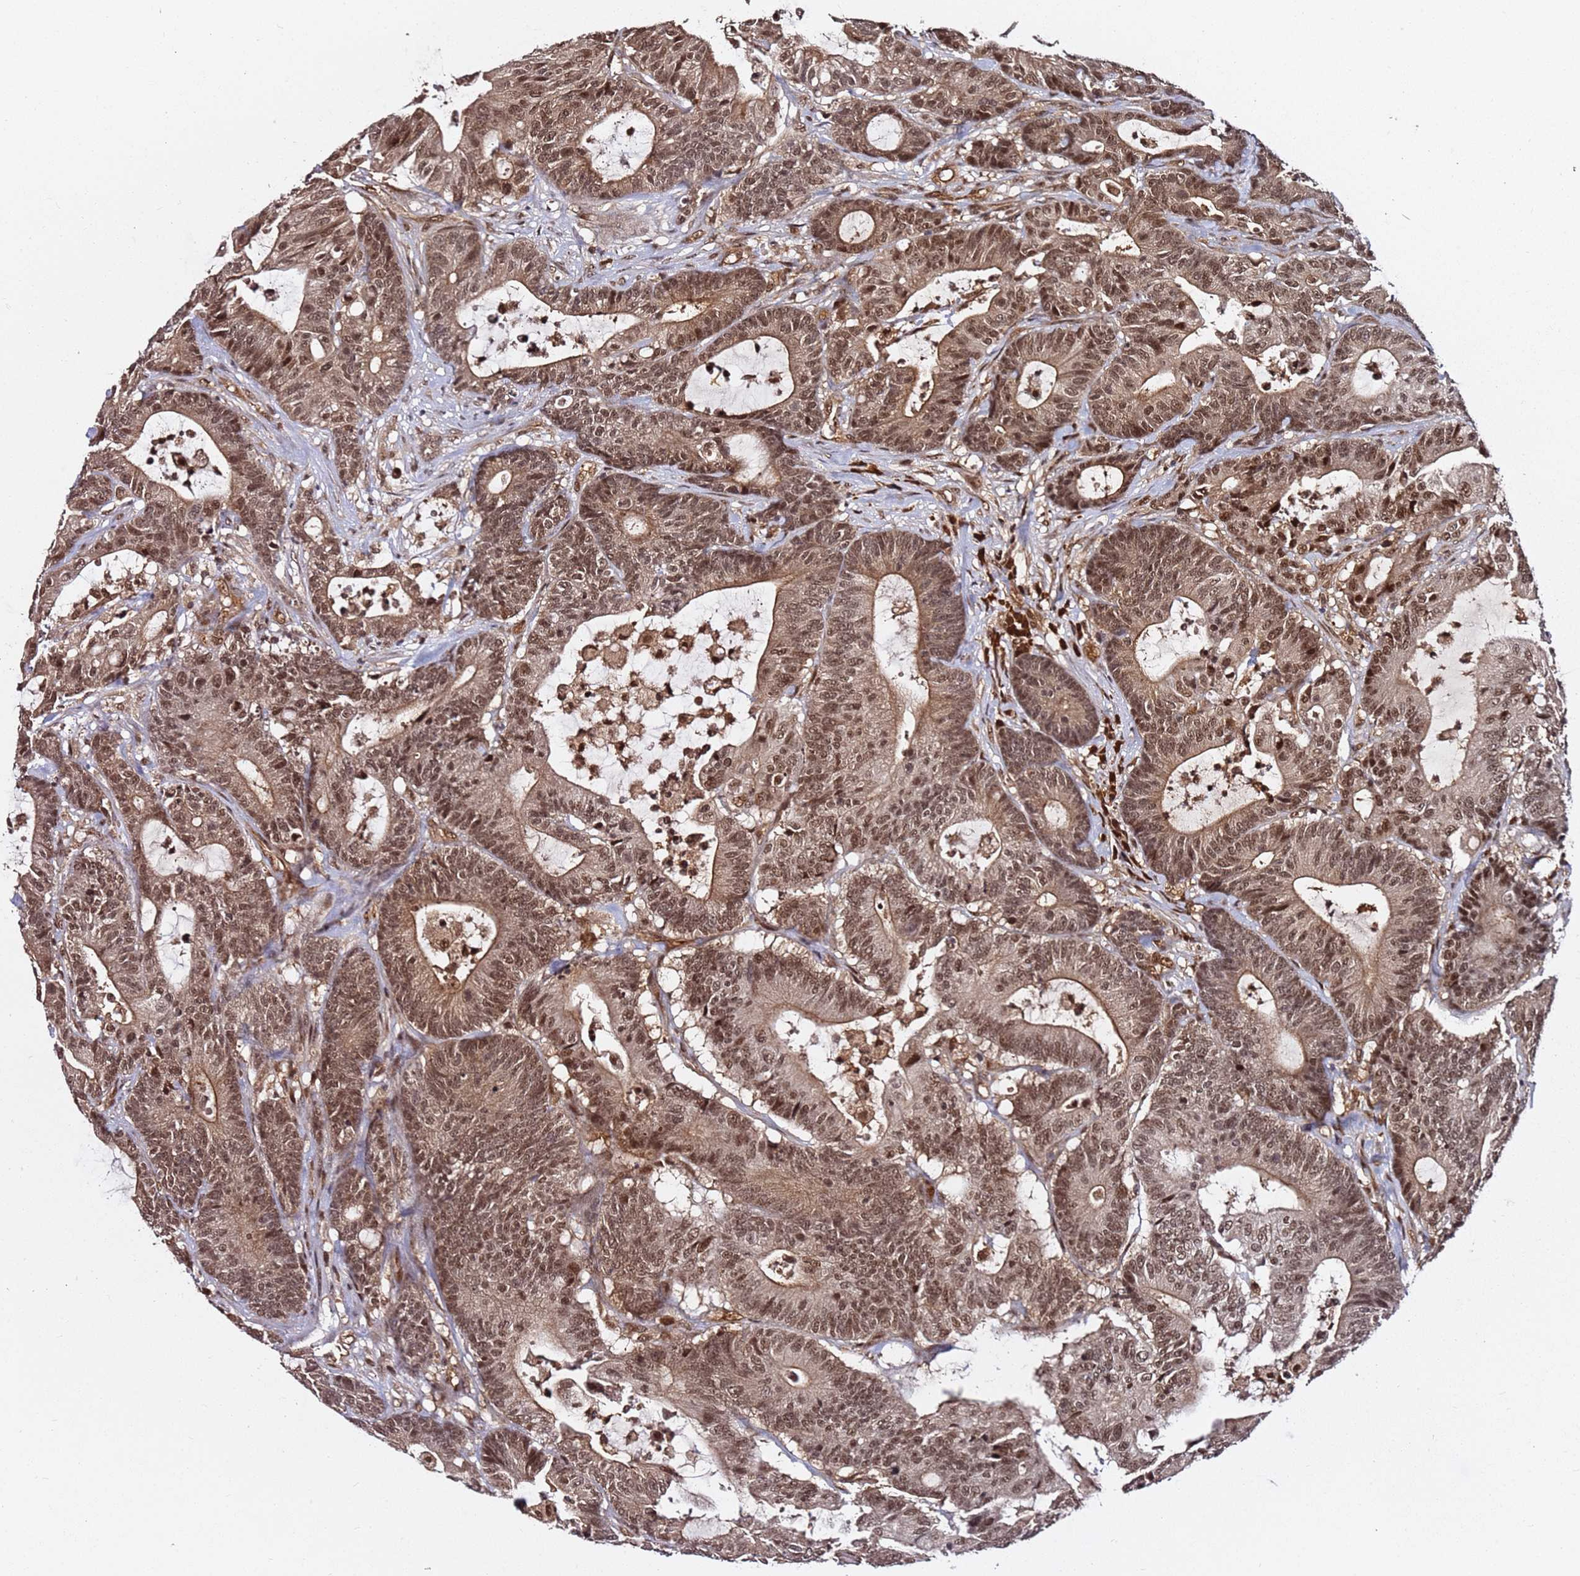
{"staining": {"intensity": "moderate", "quantity": ">75%", "location": "cytoplasmic/membranous,nuclear"}, "tissue": "colorectal cancer", "cell_type": "Tumor cells", "image_type": "cancer", "snomed": [{"axis": "morphology", "description": "Adenocarcinoma, NOS"}, {"axis": "topography", "description": "Colon"}], "caption": "DAB (3,3'-diaminobenzidine) immunohistochemical staining of human colorectal cancer shows moderate cytoplasmic/membranous and nuclear protein expression in approximately >75% of tumor cells.", "gene": "RGS18", "patient": {"sex": "female", "age": 84}}